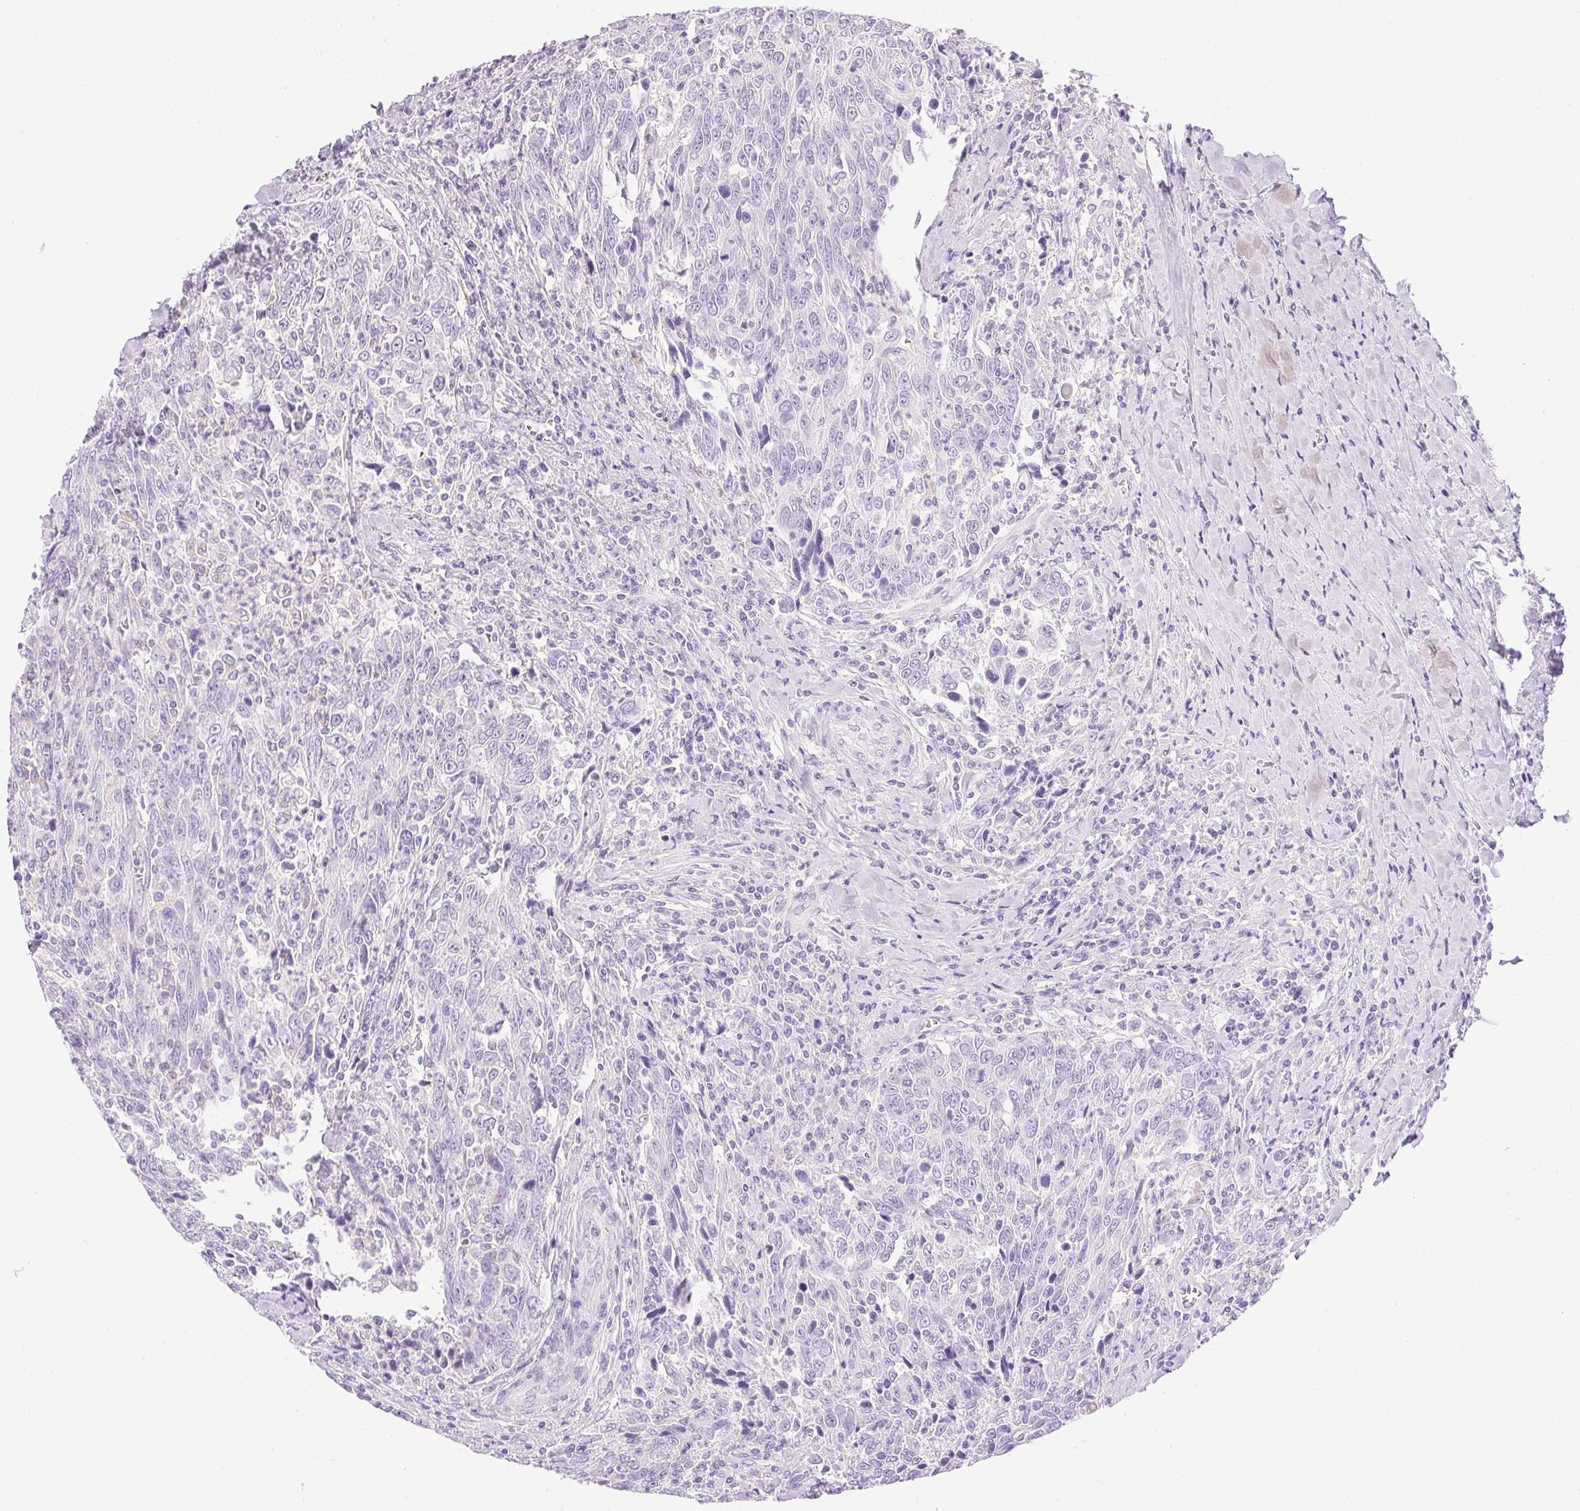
{"staining": {"intensity": "negative", "quantity": "none", "location": "none"}, "tissue": "breast cancer", "cell_type": "Tumor cells", "image_type": "cancer", "snomed": [{"axis": "morphology", "description": "Duct carcinoma"}, {"axis": "topography", "description": "Breast"}], "caption": "A high-resolution image shows IHC staining of breast cancer (intraductal carcinoma), which displays no significant positivity in tumor cells.", "gene": "ATP6V1G3", "patient": {"sex": "female", "age": 50}}